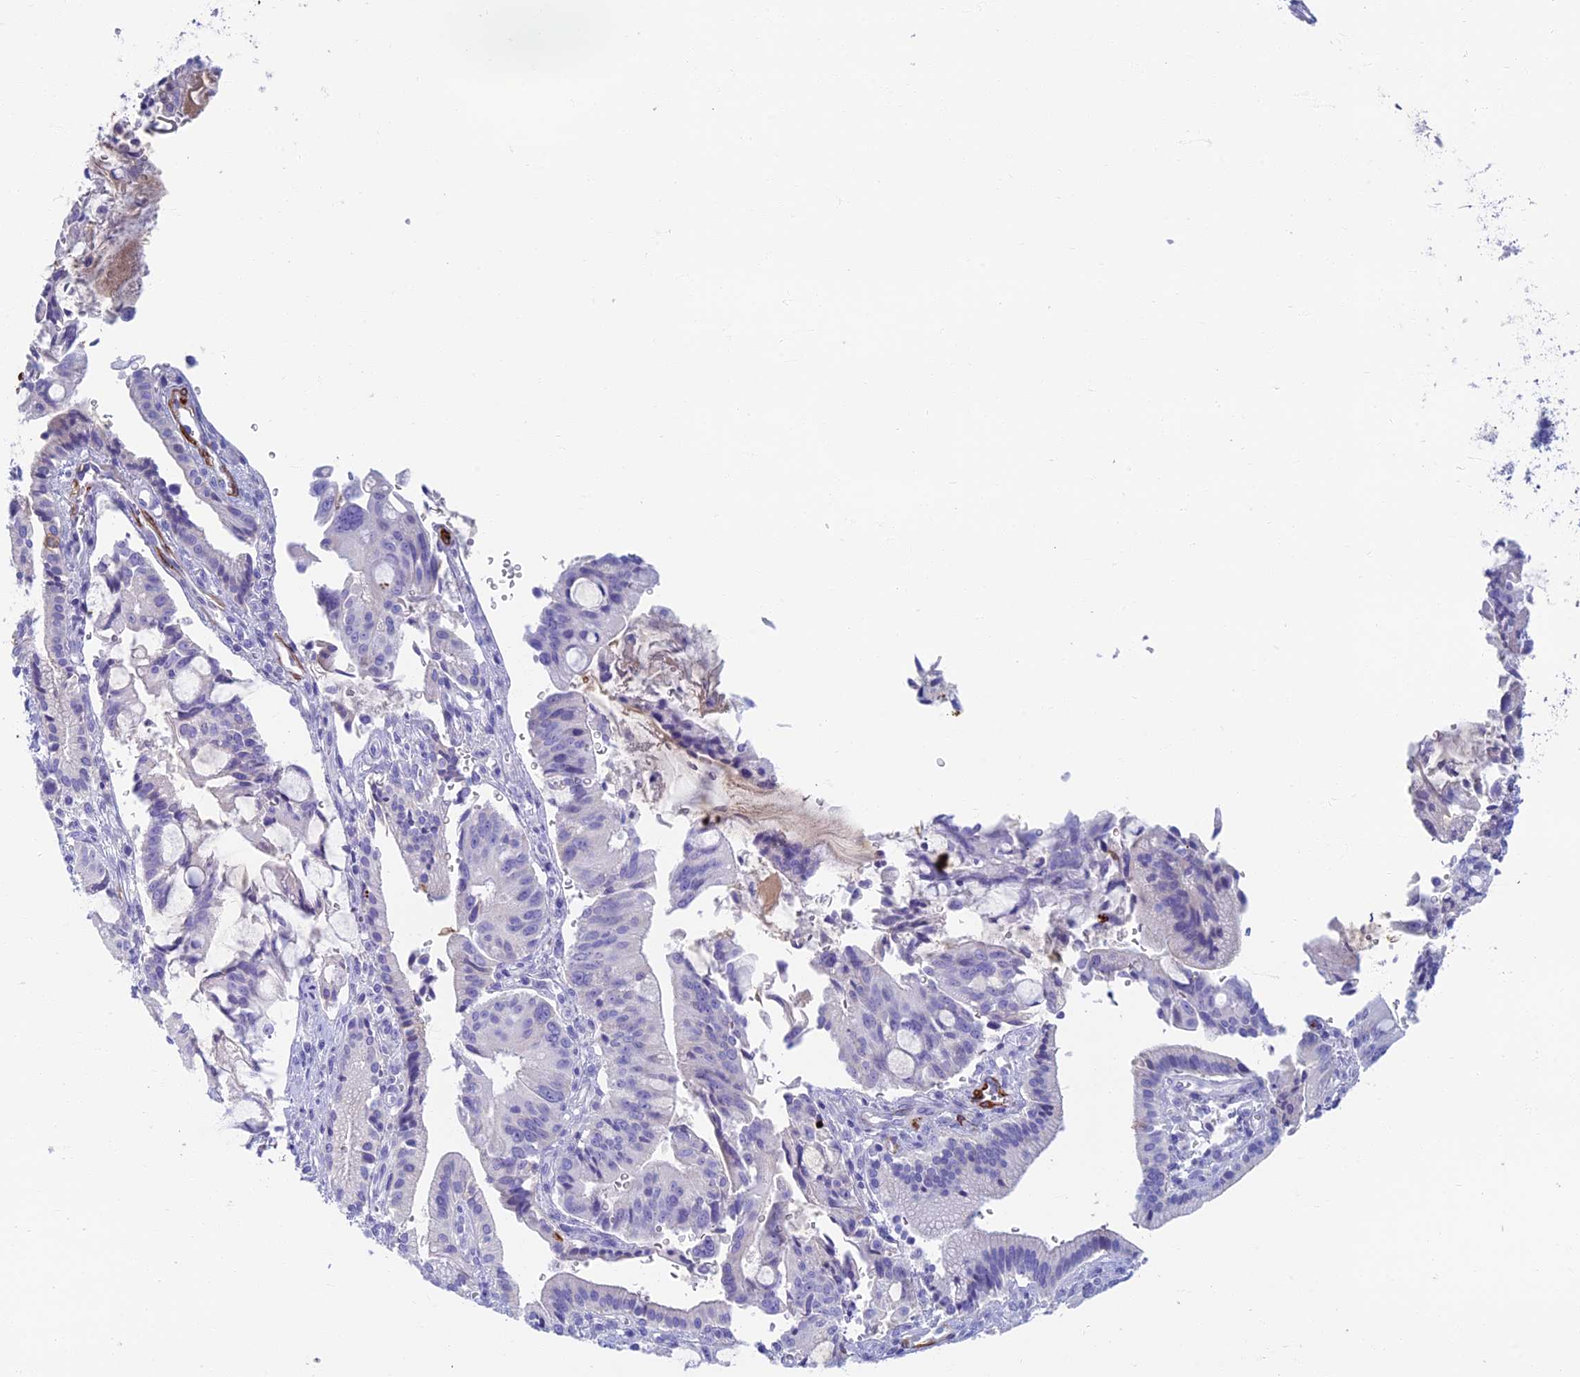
{"staining": {"intensity": "negative", "quantity": "none", "location": "none"}, "tissue": "pancreatic cancer", "cell_type": "Tumor cells", "image_type": "cancer", "snomed": [{"axis": "morphology", "description": "Adenocarcinoma, NOS"}, {"axis": "topography", "description": "Pancreas"}], "caption": "Tumor cells are negative for brown protein staining in pancreatic adenocarcinoma.", "gene": "ETFRF1", "patient": {"sex": "male", "age": 68}}